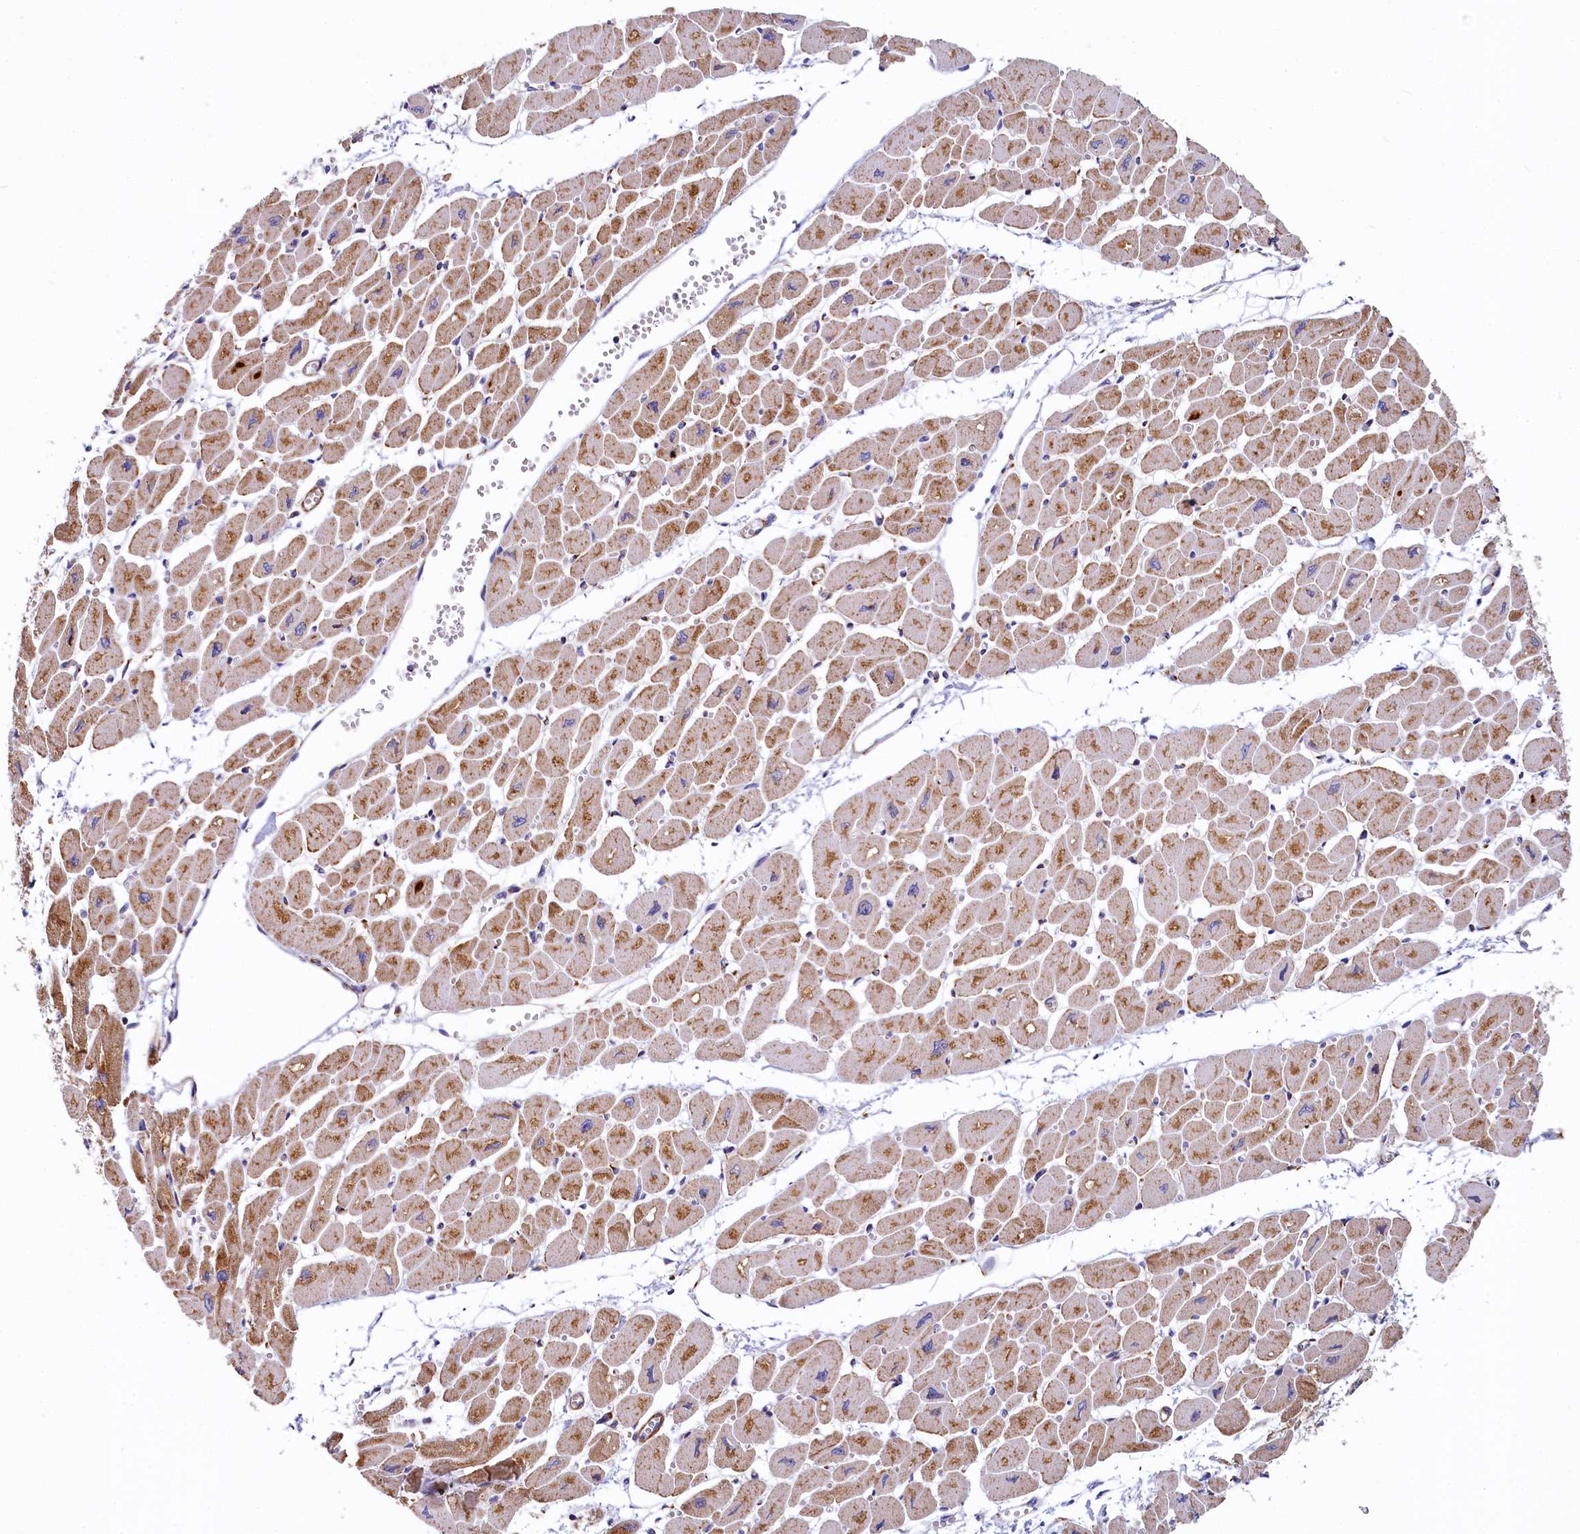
{"staining": {"intensity": "moderate", "quantity": ">75%", "location": "cytoplasmic/membranous"}, "tissue": "heart muscle", "cell_type": "Cardiomyocytes", "image_type": "normal", "snomed": [{"axis": "morphology", "description": "Normal tissue, NOS"}, {"axis": "topography", "description": "Heart"}], "caption": "IHC of normal human heart muscle exhibits medium levels of moderate cytoplasmic/membranous expression in about >75% of cardiomyocytes. The staining was performed using DAB (3,3'-diaminobenzidine), with brown indicating positive protein expression. Nuclei are stained blue with hematoxylin.", "gene": "BET1L", "patient": {"sex": "female", "age": 54}}